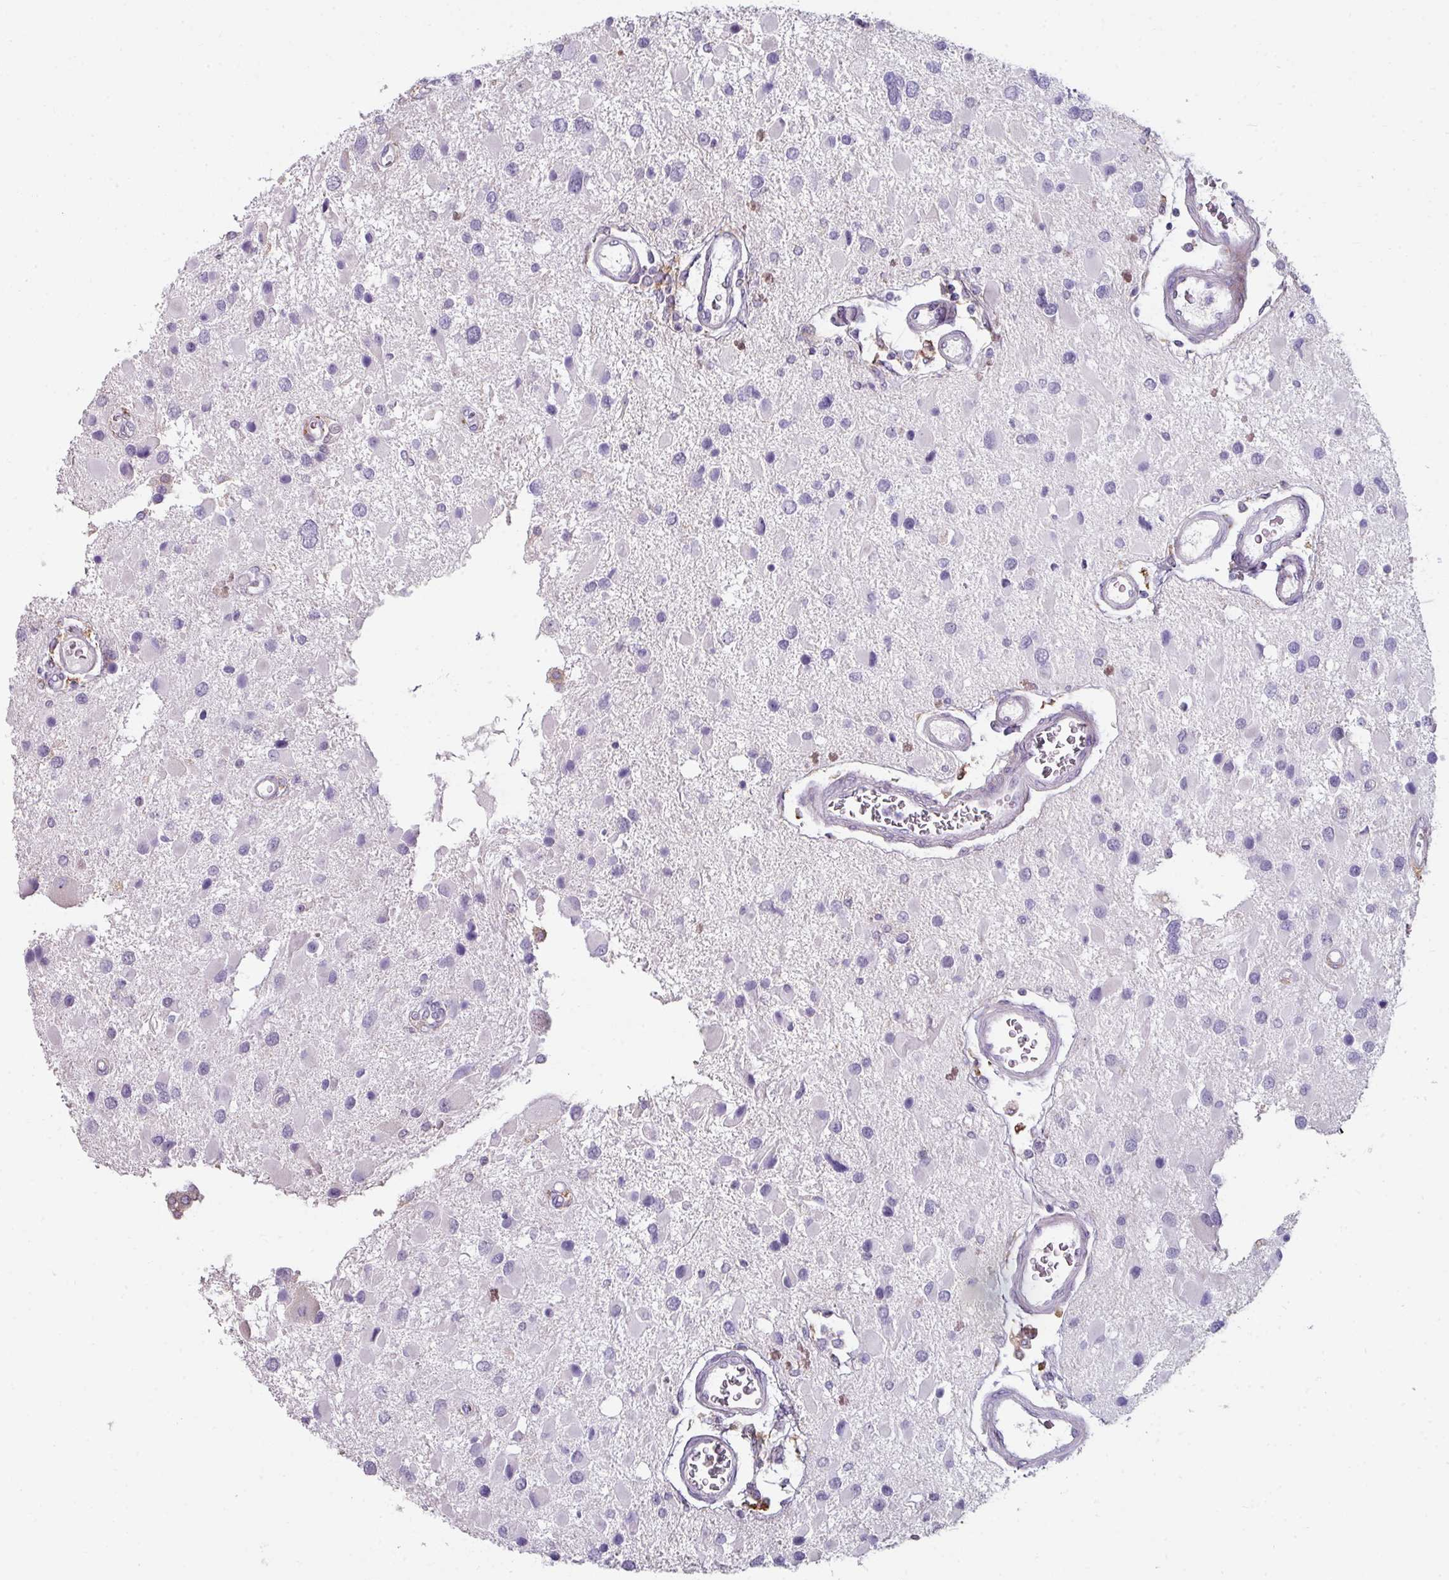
{"staining": {"intensity": "negative", "quantity": "none", "location": "none"}, "tissue": "glioma", "cell_type": "Tumor cells", "image_type": "cancer", "snomed": [{"axis": "morphology", "description": "Glioma, malignant, High grade"}, {"axis": "topography", "description": "Brain"}], "caption": "High magnification brightfield microscopy of malignant glioma (high-grade) stained with DAB (3,3'-diaminobenzidine) (brown) and counterstained with hematoxylin (blue): tumor cells show no significant staining.", "gene": "BMS1", "patient": {"sex": "male", "age": 53}}